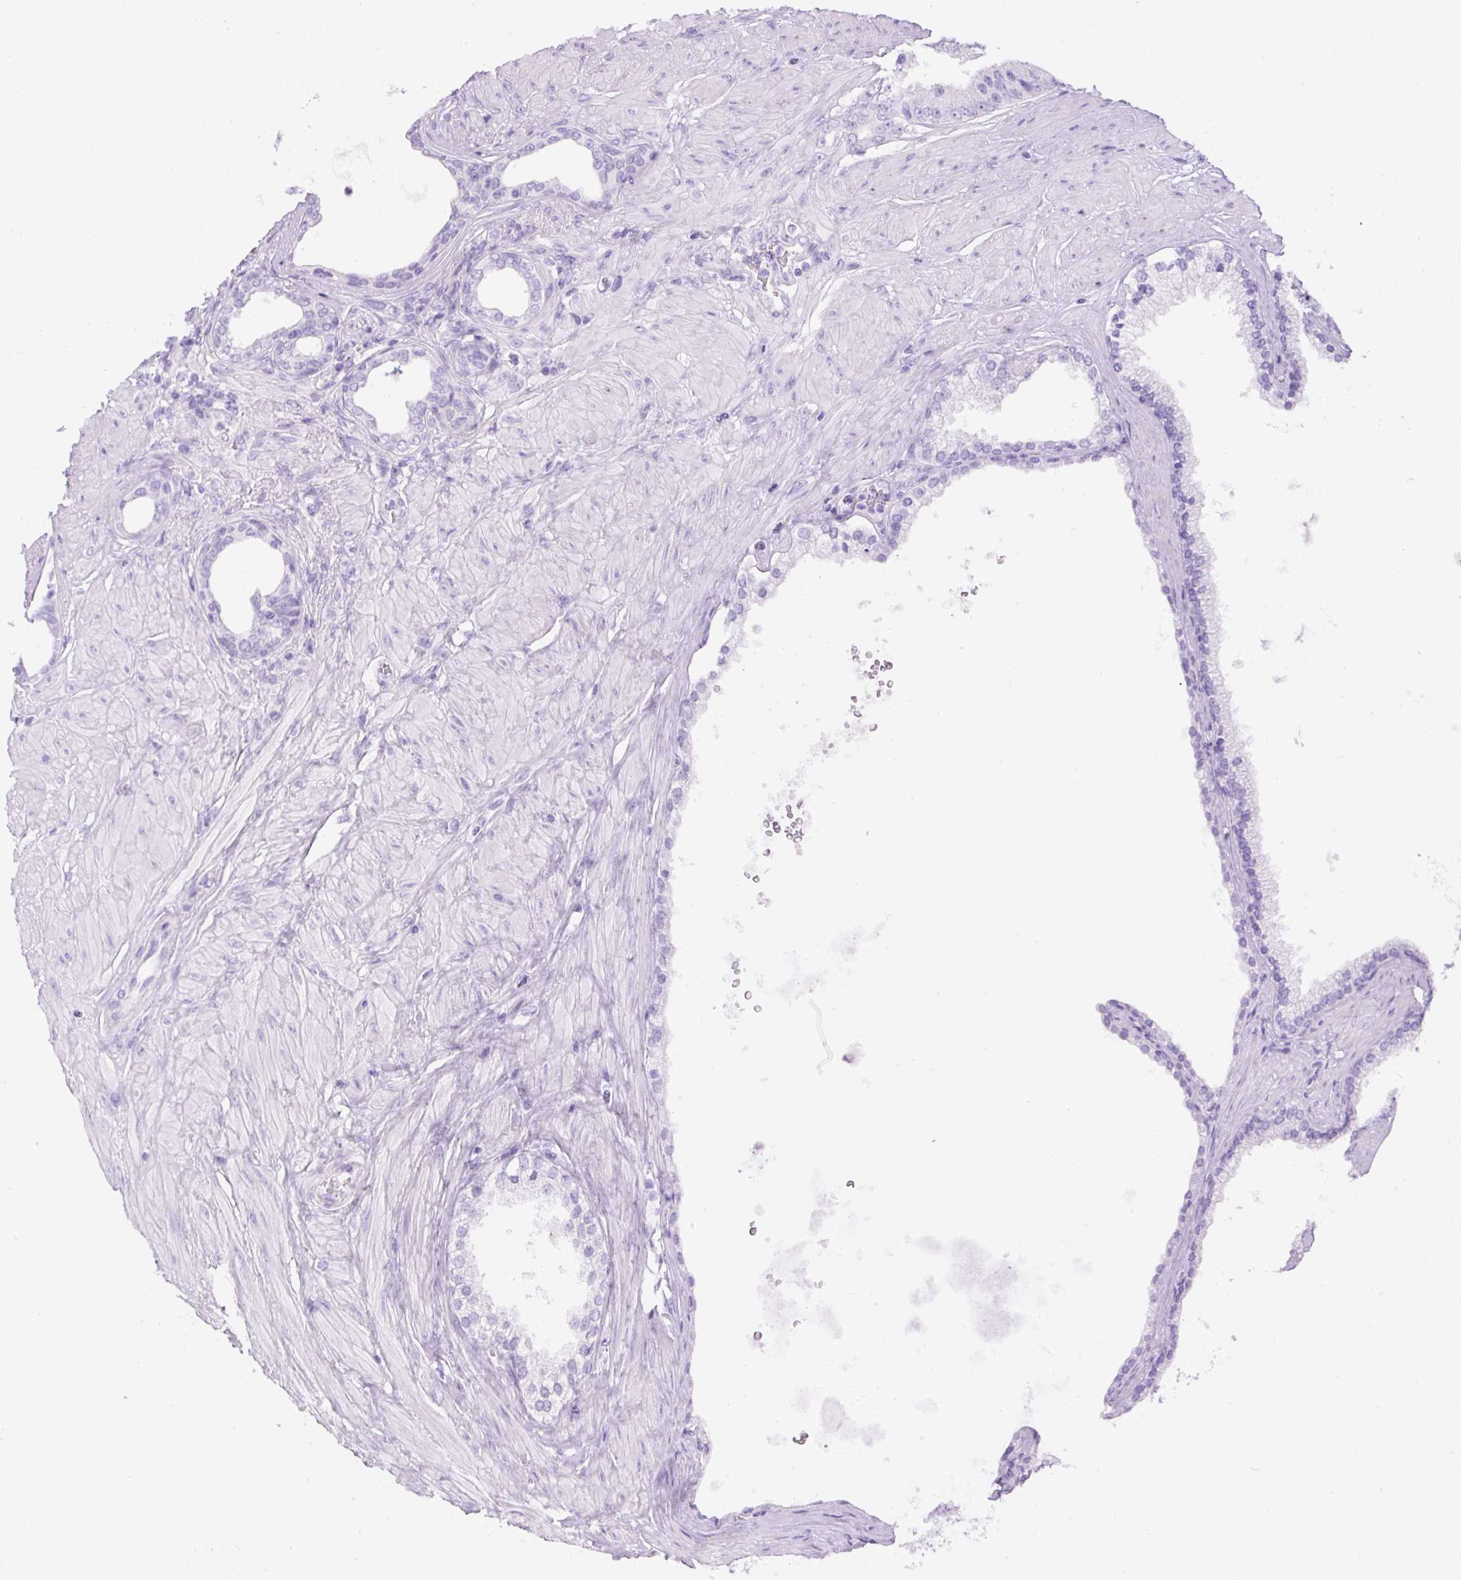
{"staining": {"intensity": "negative", "quantity": "none", "location": "none"}, "tissue": "prostate cancer", "cell_type": "Tumor cells", "image_type": "cancer", "snomed": [{"axis": "morphology", "description": "Adenocarcinoma, High grade"}, {"axis": "topography", "description": "Prostate"}], "caption": "Tumor cells show no significant protein staining in prostate cancer (high-grade adenocarcinoma).", "gene": "DAPK1", "patient": {"sex": "male", "age": 68}}